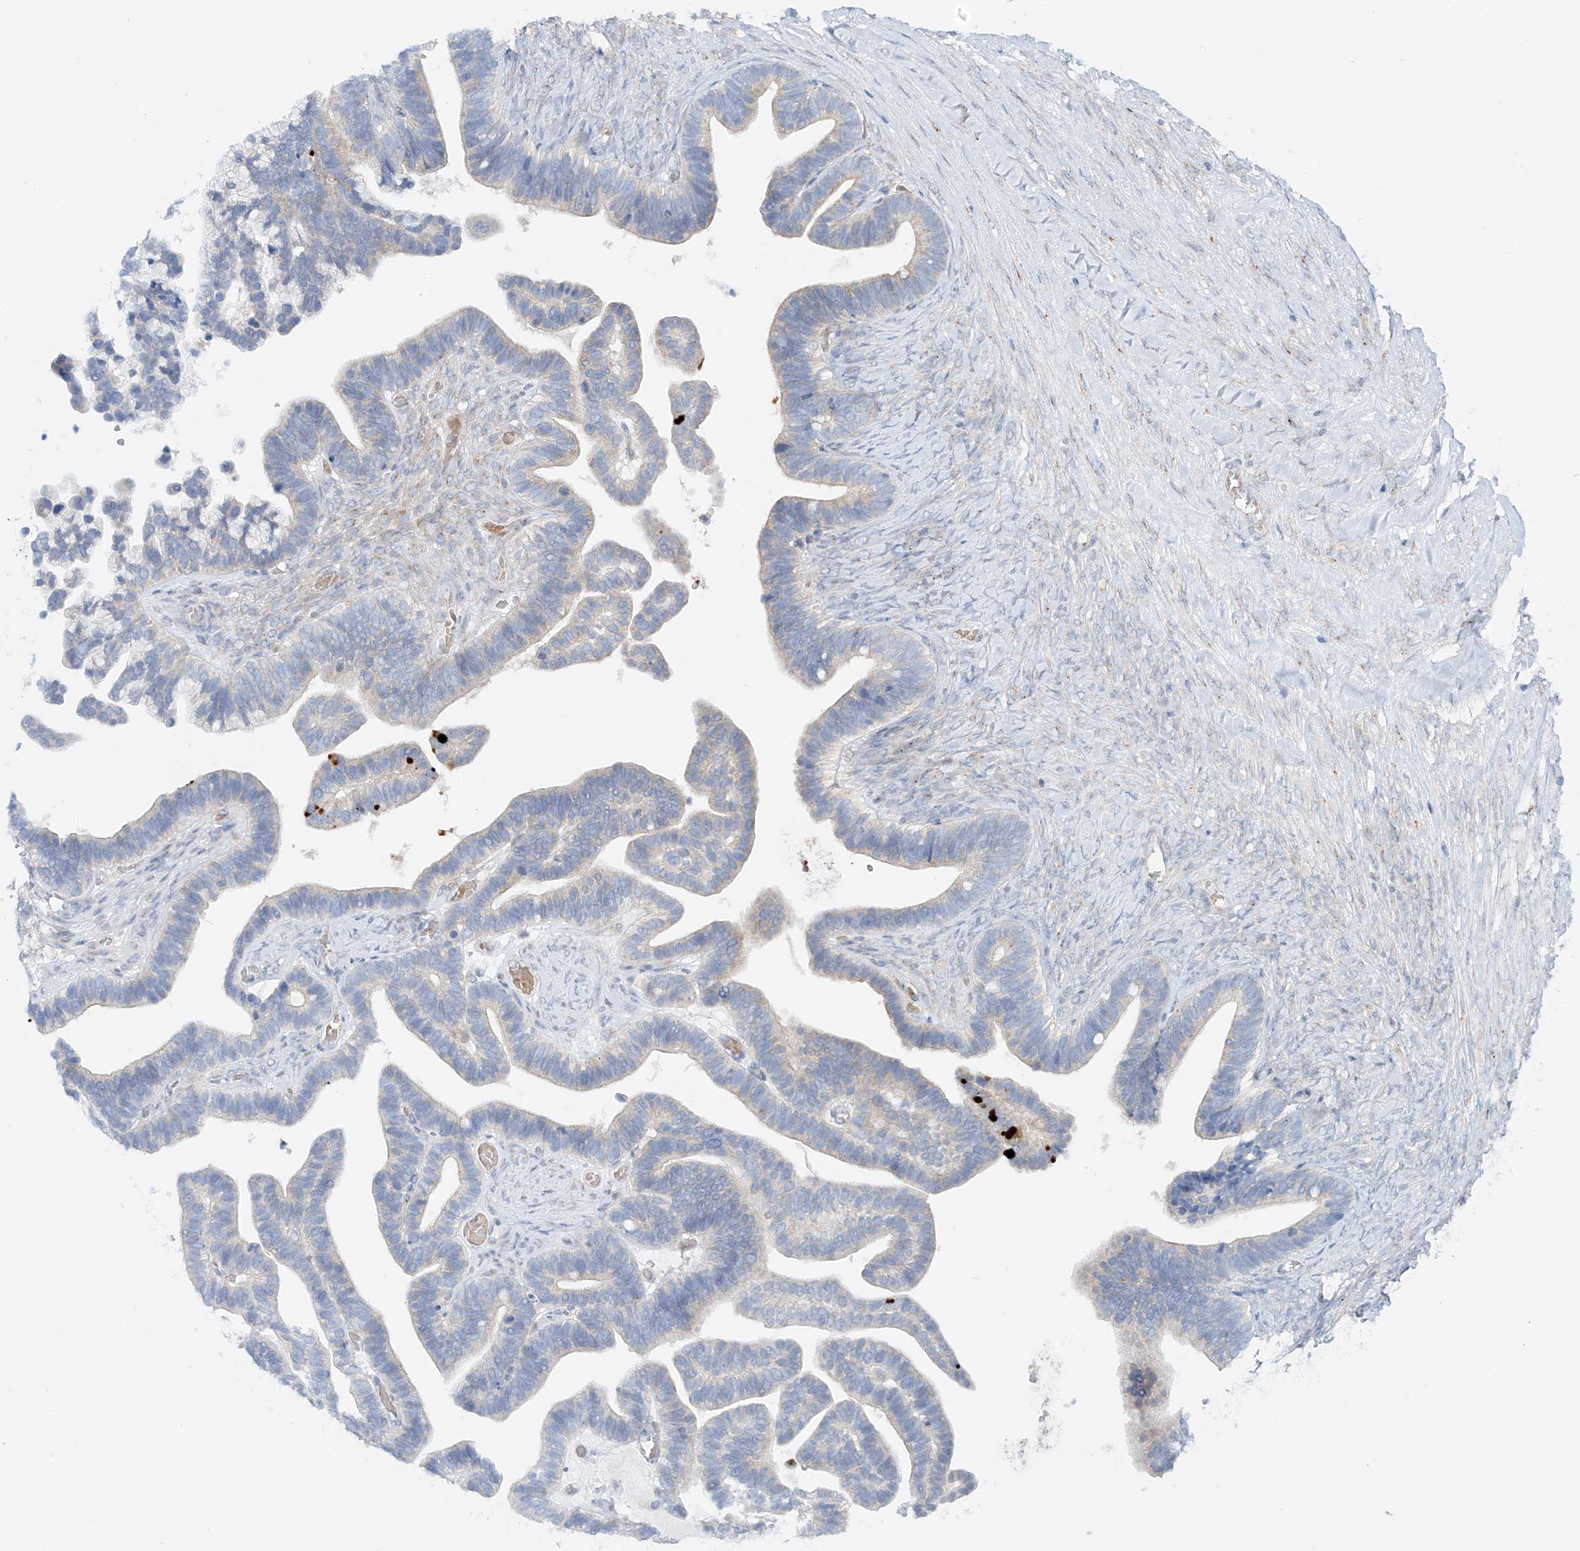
{"staining": {"intensity": "negative", "quantity": "none", "location": "none"}, "tissue": "ovarian cancer", "cell_type": "Tumor cells", "image_type": "cancer", "snomed": [{"axis": "morphology", "description": "Cystadenocarcinoma, serous, NOS"}, {"axis": "topography", "description": "Ovary"}], "caption": "High power microscopy photomicrograph of an immunohistochemistry (IHC) image of ovarian cancer (serous cystadenocarcinoma), revealing no significant expression in tumor cells.", "gene": "TJAP1", "patient": {"sex": "female", "age": 56}}